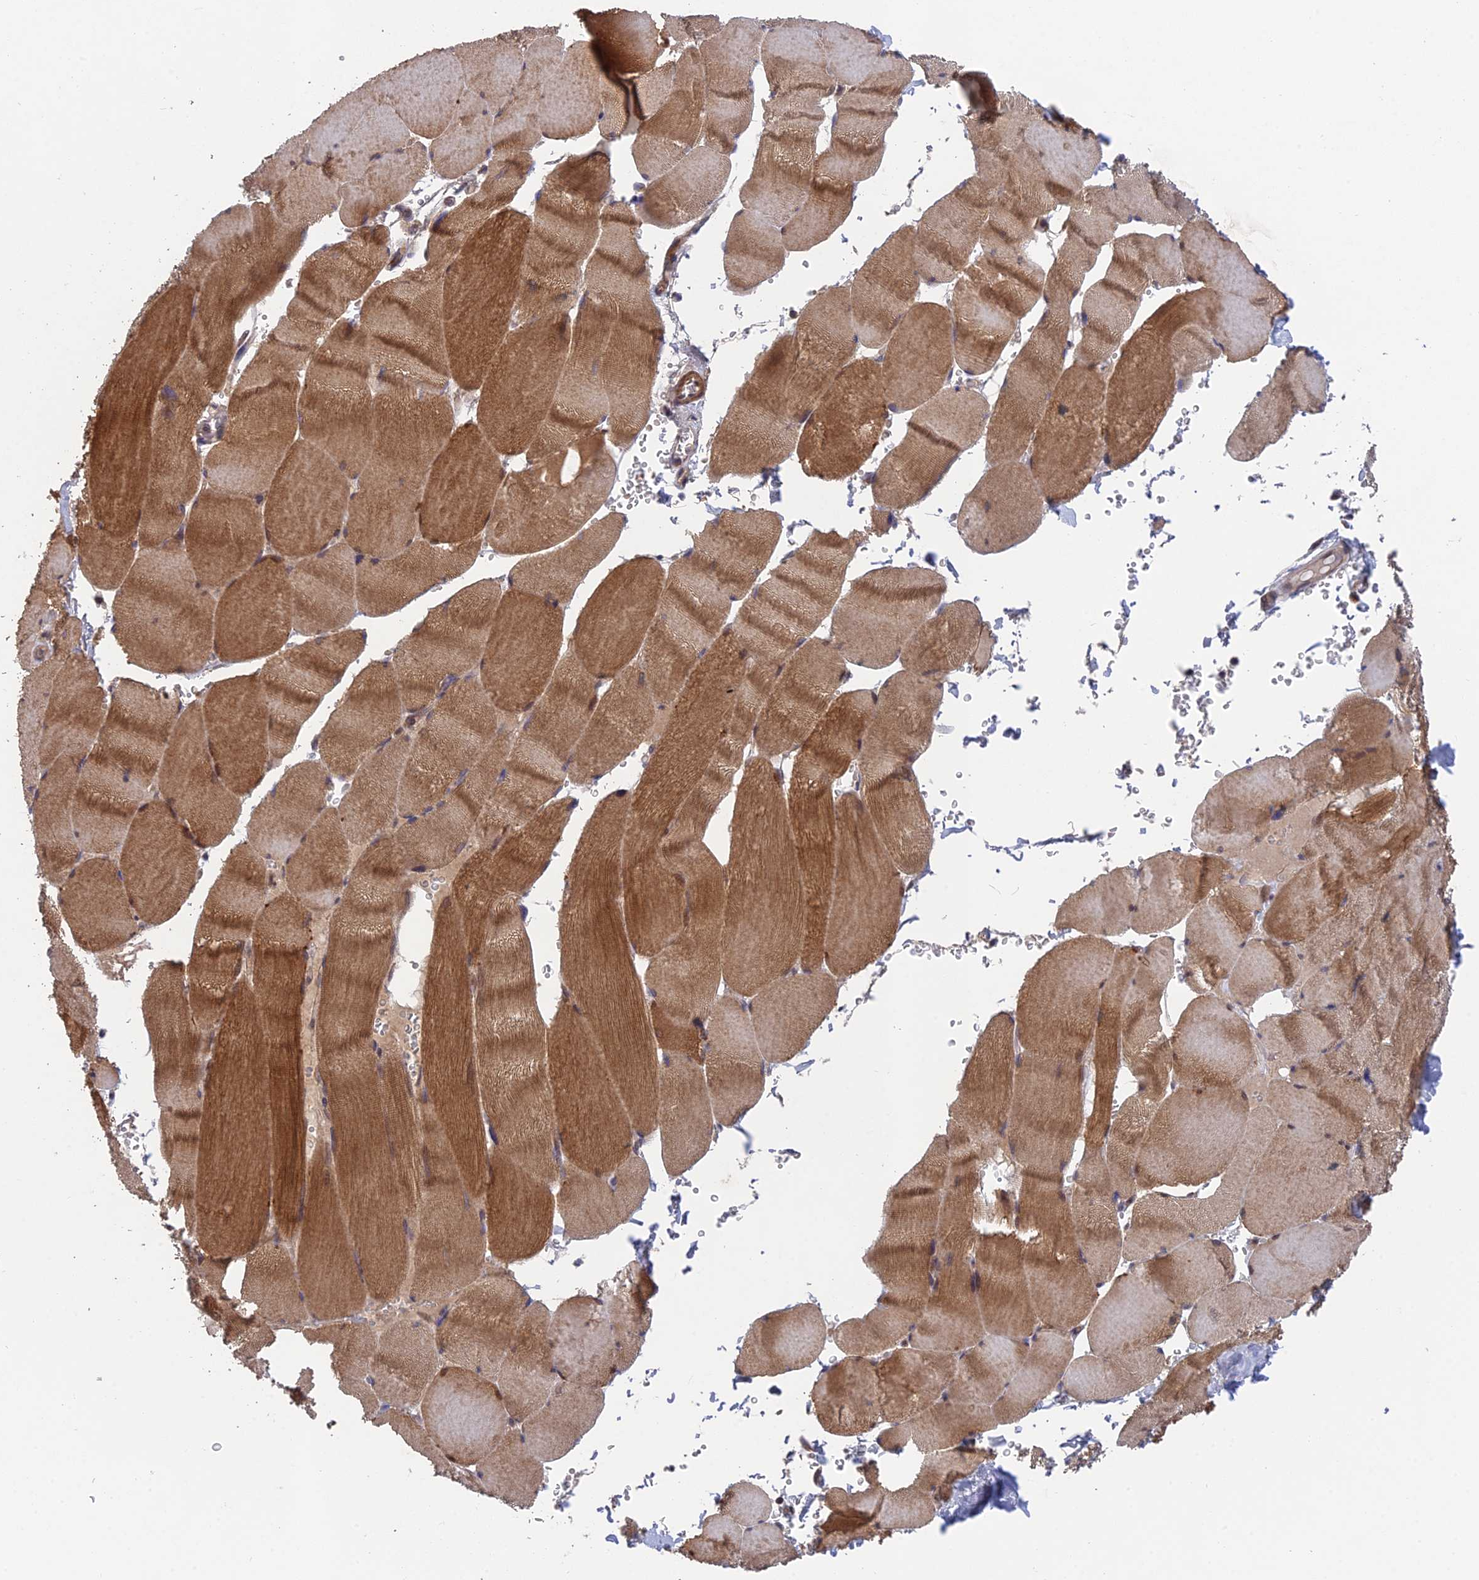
{"staining": {"intensity": "moderate", "quantity": ">75%", "location": "cytoplasmic/membranous"}, "tissue": "skeletal muscle", "cell_type": "Myocytes", "image_type": "normal", "snomed": [{"axis": "morphology", "description": "Normal tissue, NOS"}, {"axis": "topography", "description": "Skeletal muscle"}, {"axis": "topography", "description": "Head-Neck"}], "caption": "Moderate cytoplasmic/membranous positivity for a protein is appreciated in approximately >75% of myocytes of unremarkable skeletal muscle using immunohistochemistry (IHC).", "gene": "UROS", "patient": {"sex": "male", "age": 66}}